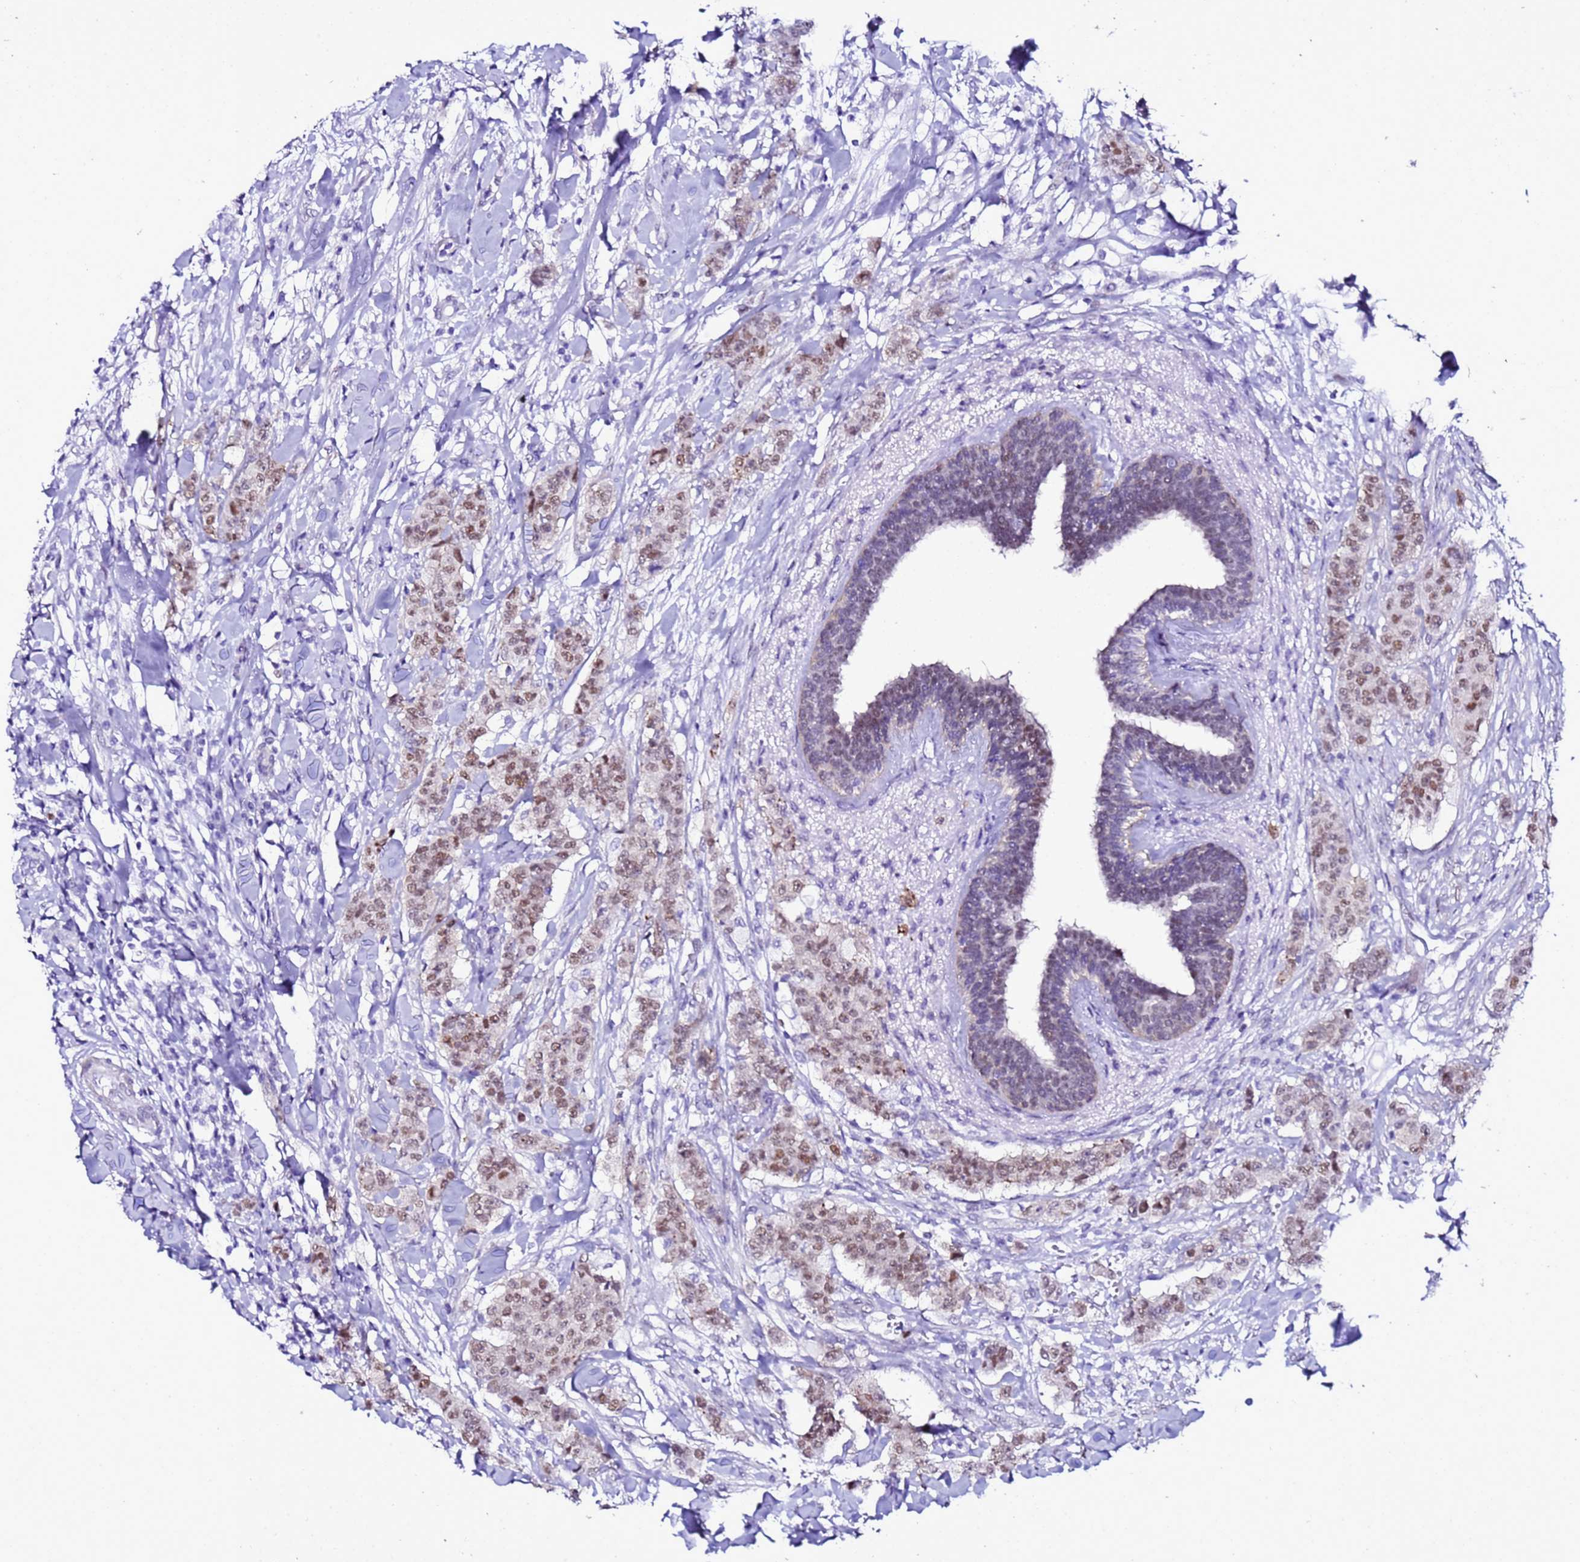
{"staining": {"intensity": "moderate", "quantity": ">75%", "location": "nuclear"}, "tissue": "breast cancer", "cell_type": "Tumor cells", "image_type": "cancer", "snomed": [{"axis": "morphology", "description": "Duct carcinoma"}, {"axis": "topography", "description": "Breast"}], "caption": "Breast cancer tissue displays moderate nuclear positivity in about >75% of tumor cells (DAB (3,3'-diaminobenzidine) = brown stain, brightfield microscopy at high magnification).", "gene": "BCL7A", "patient": {"sex": "female", "age": 40}}